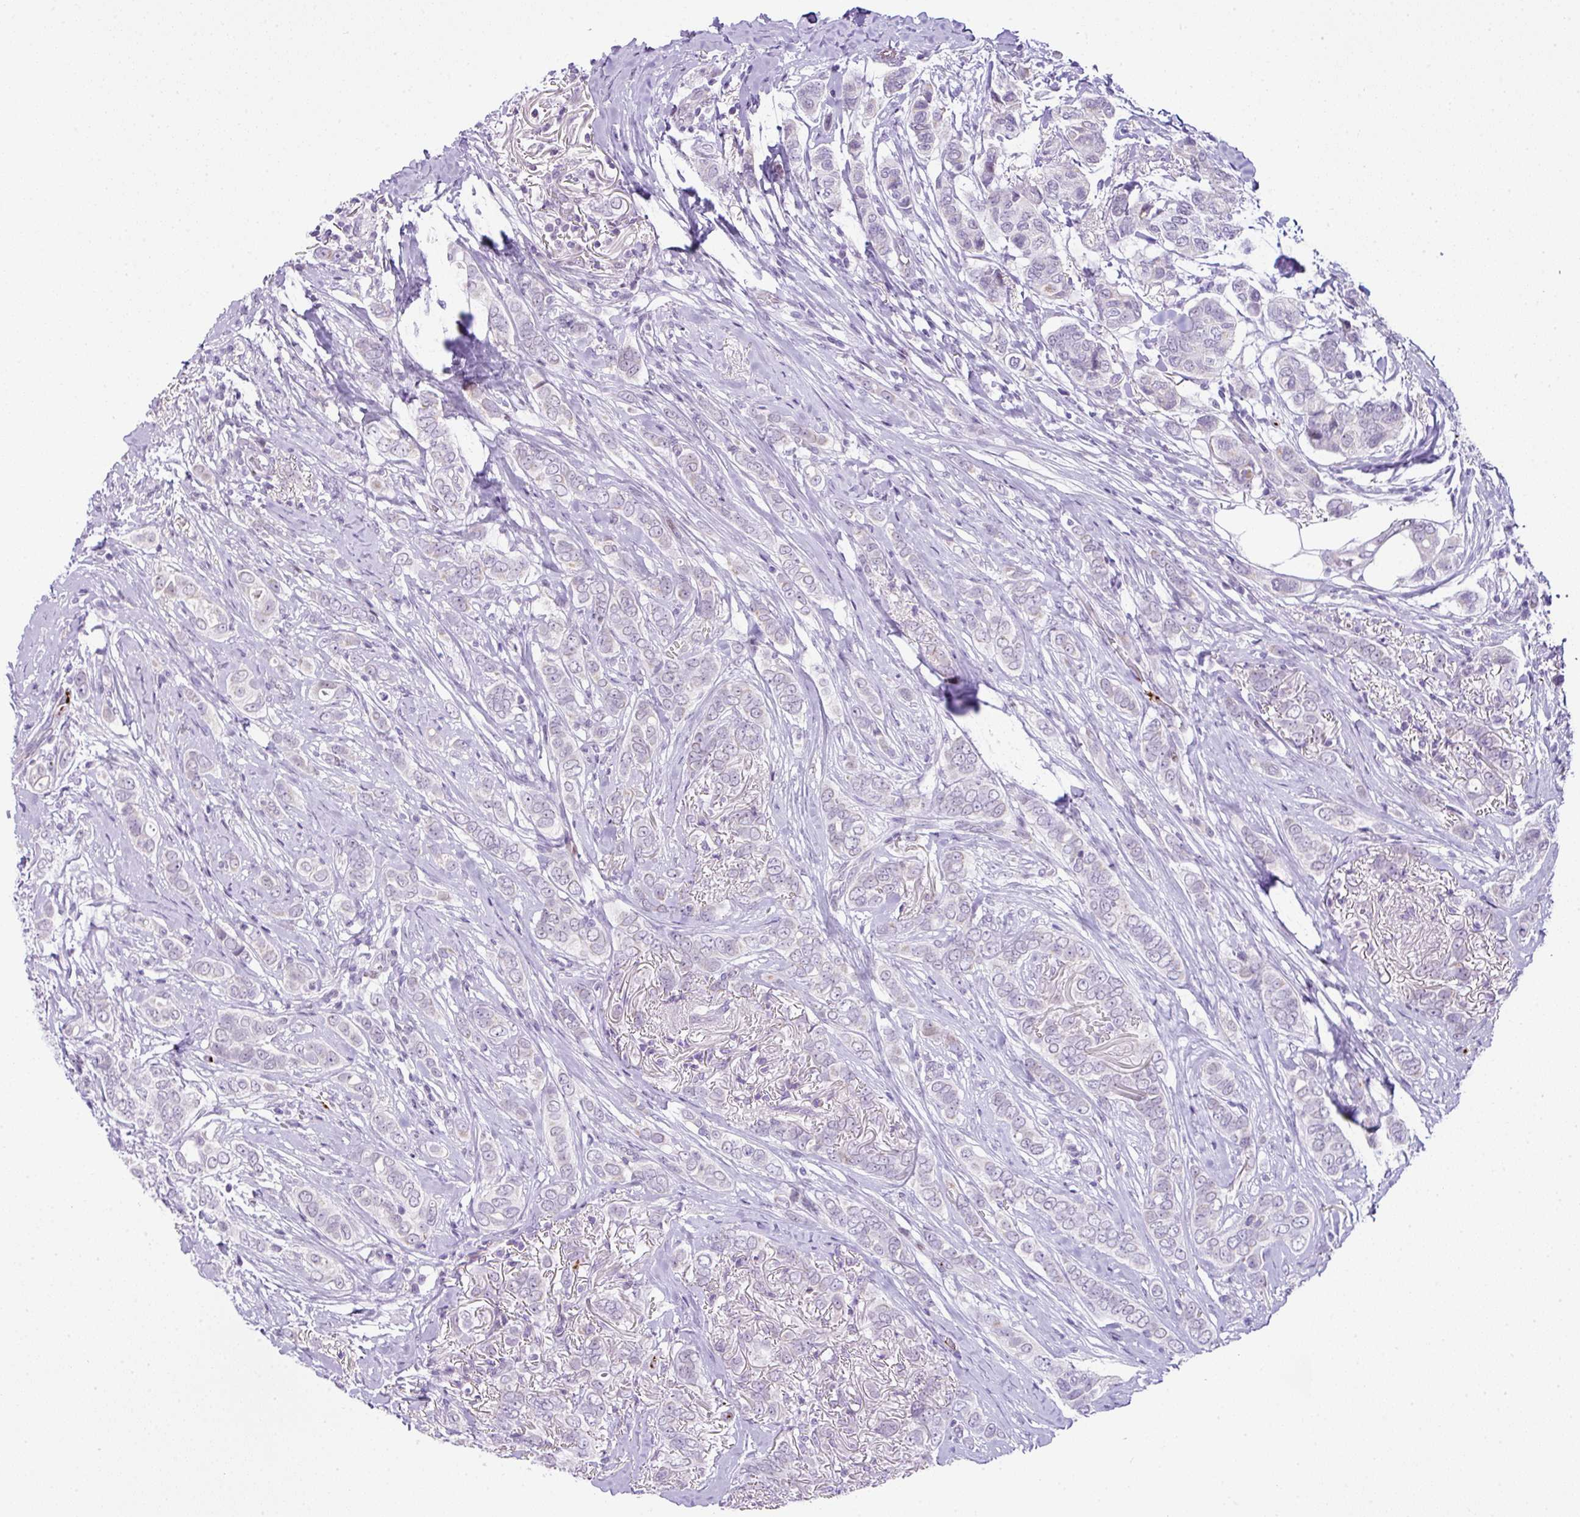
{"staining": {"intensity": "negative", "quantity": "none", "location": "none"}, "tissue": "breast cancer", "cell_type": "Tumor cells", "image_type": "cancer", "snomed": [{"axis": "morphology", "description": "Lobular carcinoma"}, {"axis": "topography", "description": "Breast"}], "caption": "This is a micrograph of immunohistochemistry (IHC) staining of lobular carcinoma (breast), which shows no staining in tumor cells. (DAB (3,3'-diaminobenzidine) immunohistochemistry (IHC), high magnification).", "gene": "CMTM5", "patient": {"sex": "female", "age": 51}}